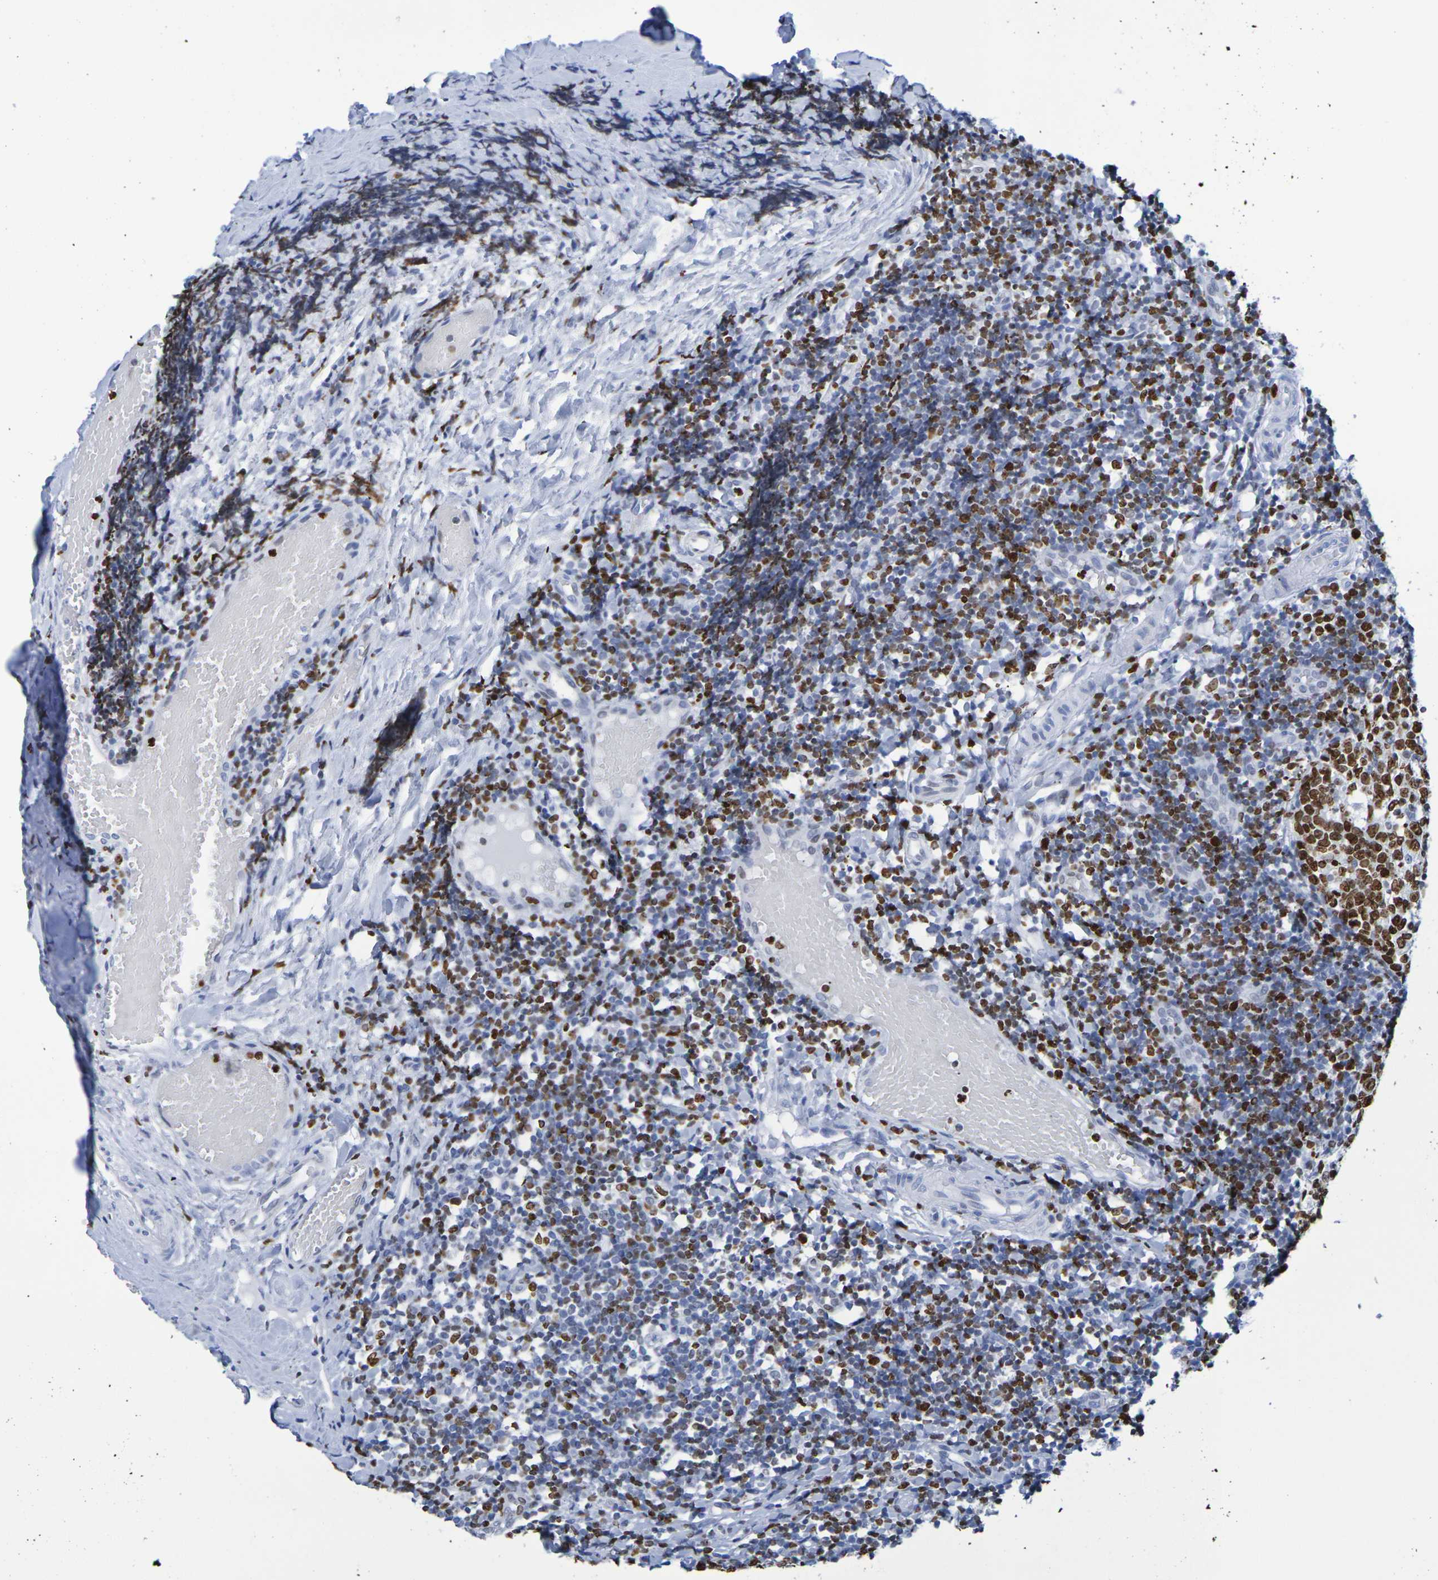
{"staining": {"intensity": "strong", "quantity": ">75%", "location": "nuclear"}, "tissue": "tonsil", "cell_type": "Germinal center cells", "image_type": "normal", "snomed": [{"axis": "morphology", "description": "Normal tissue, NOS"}, {"axis": "topography", "description": "Tonsil"}], "caption": "The image reveals staining of benign tonsil, revealing strong nuclear protein expression (brown color) within germinal center cells.", "gene": "H1", "patient": {"sex": "female", "age": 19}}